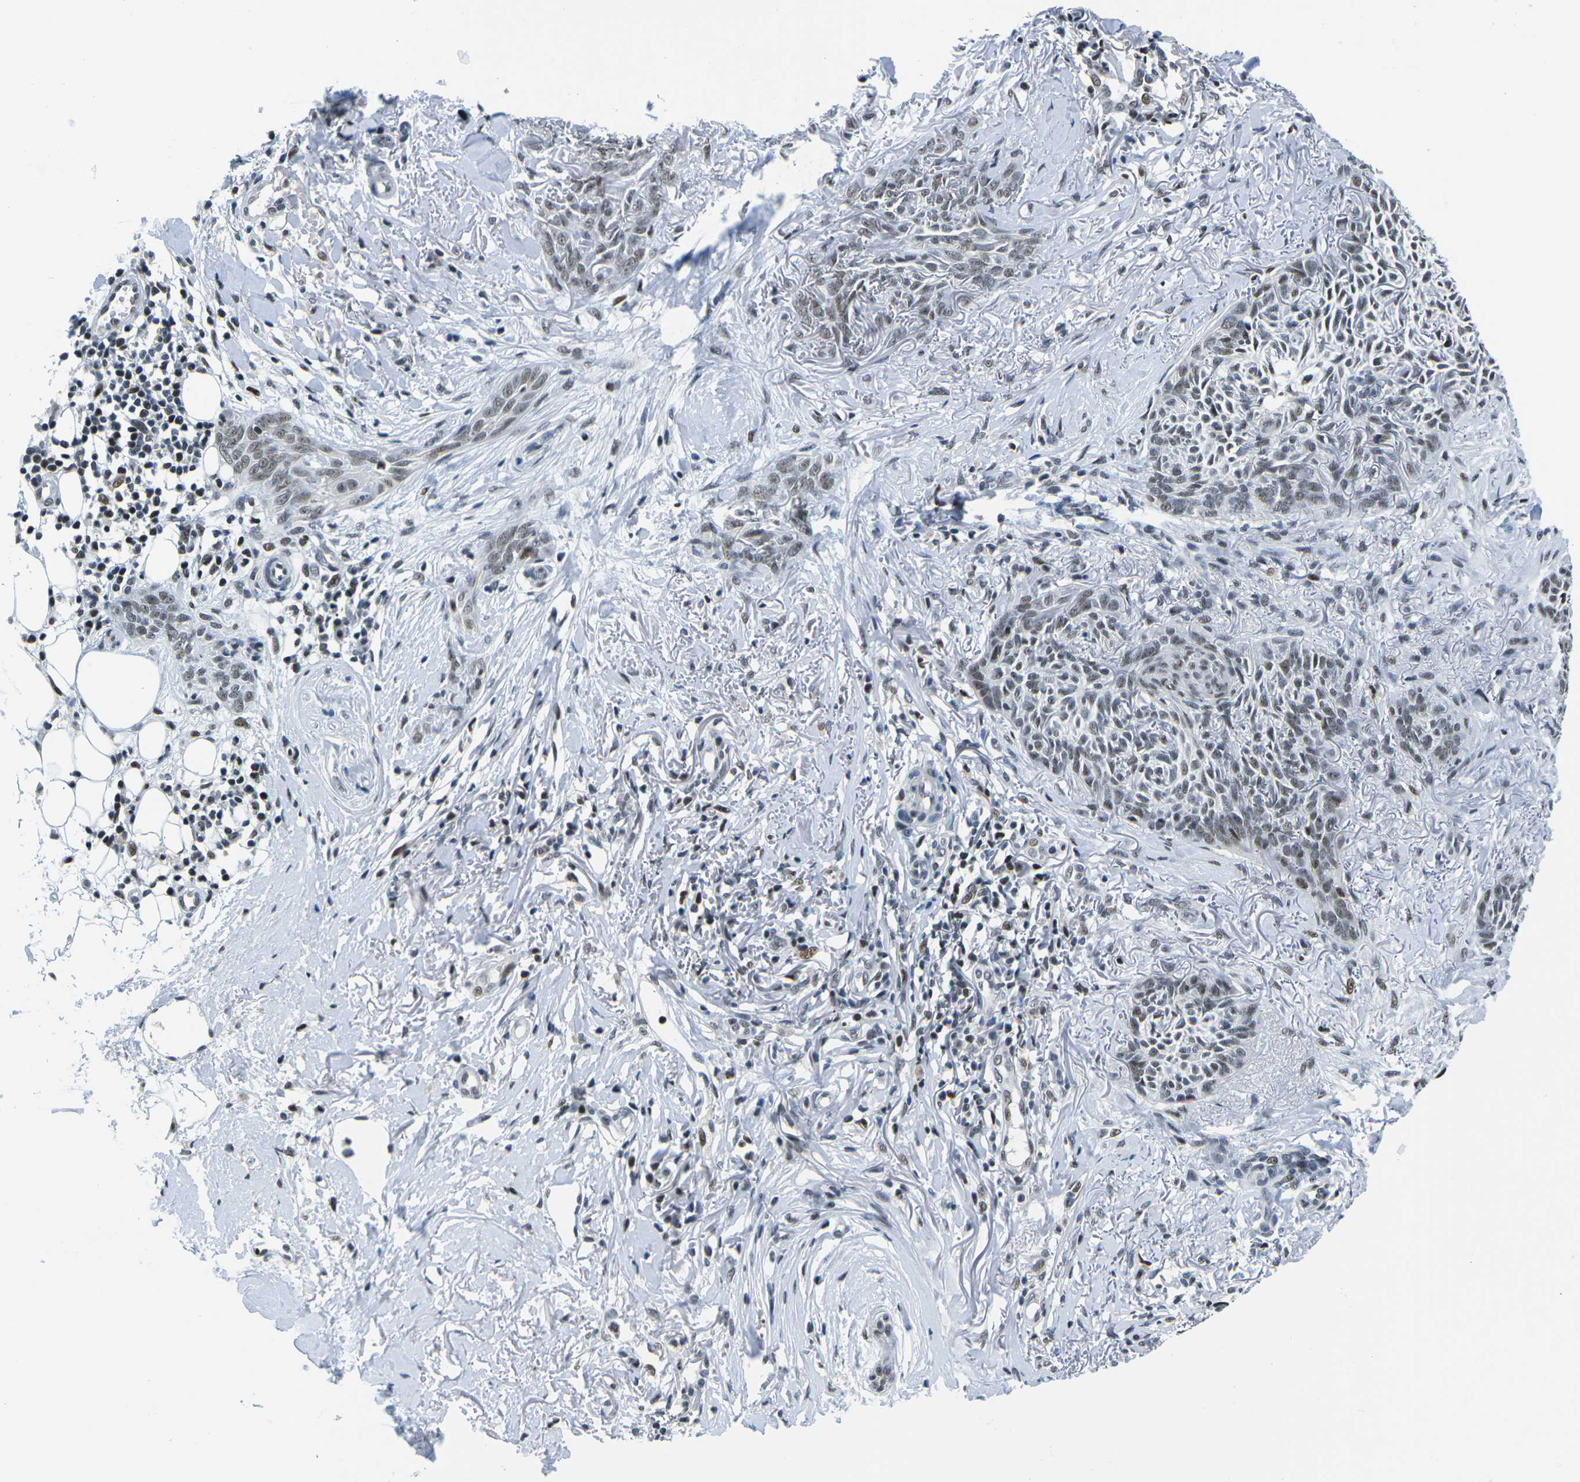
{"staining": {"intensity": "weak", "quantity": "<25%", "location": "nuclear"}, "tissue": "skin cancer", "cell_type": "Tumor cells", "image_type": "cancer", "snomed": [{"axis": "morphology", "description": "Basal cell carcinoma"}, {"axis": "topography", "description": "Skin"}], "caption": "This is an immunohistochemistry photomicrograph of human basal cell carcinoma (skin). There is no staining in tumor cells.", "gene": "PRPF8", "patient": {"sex": "female", "age": 84}}